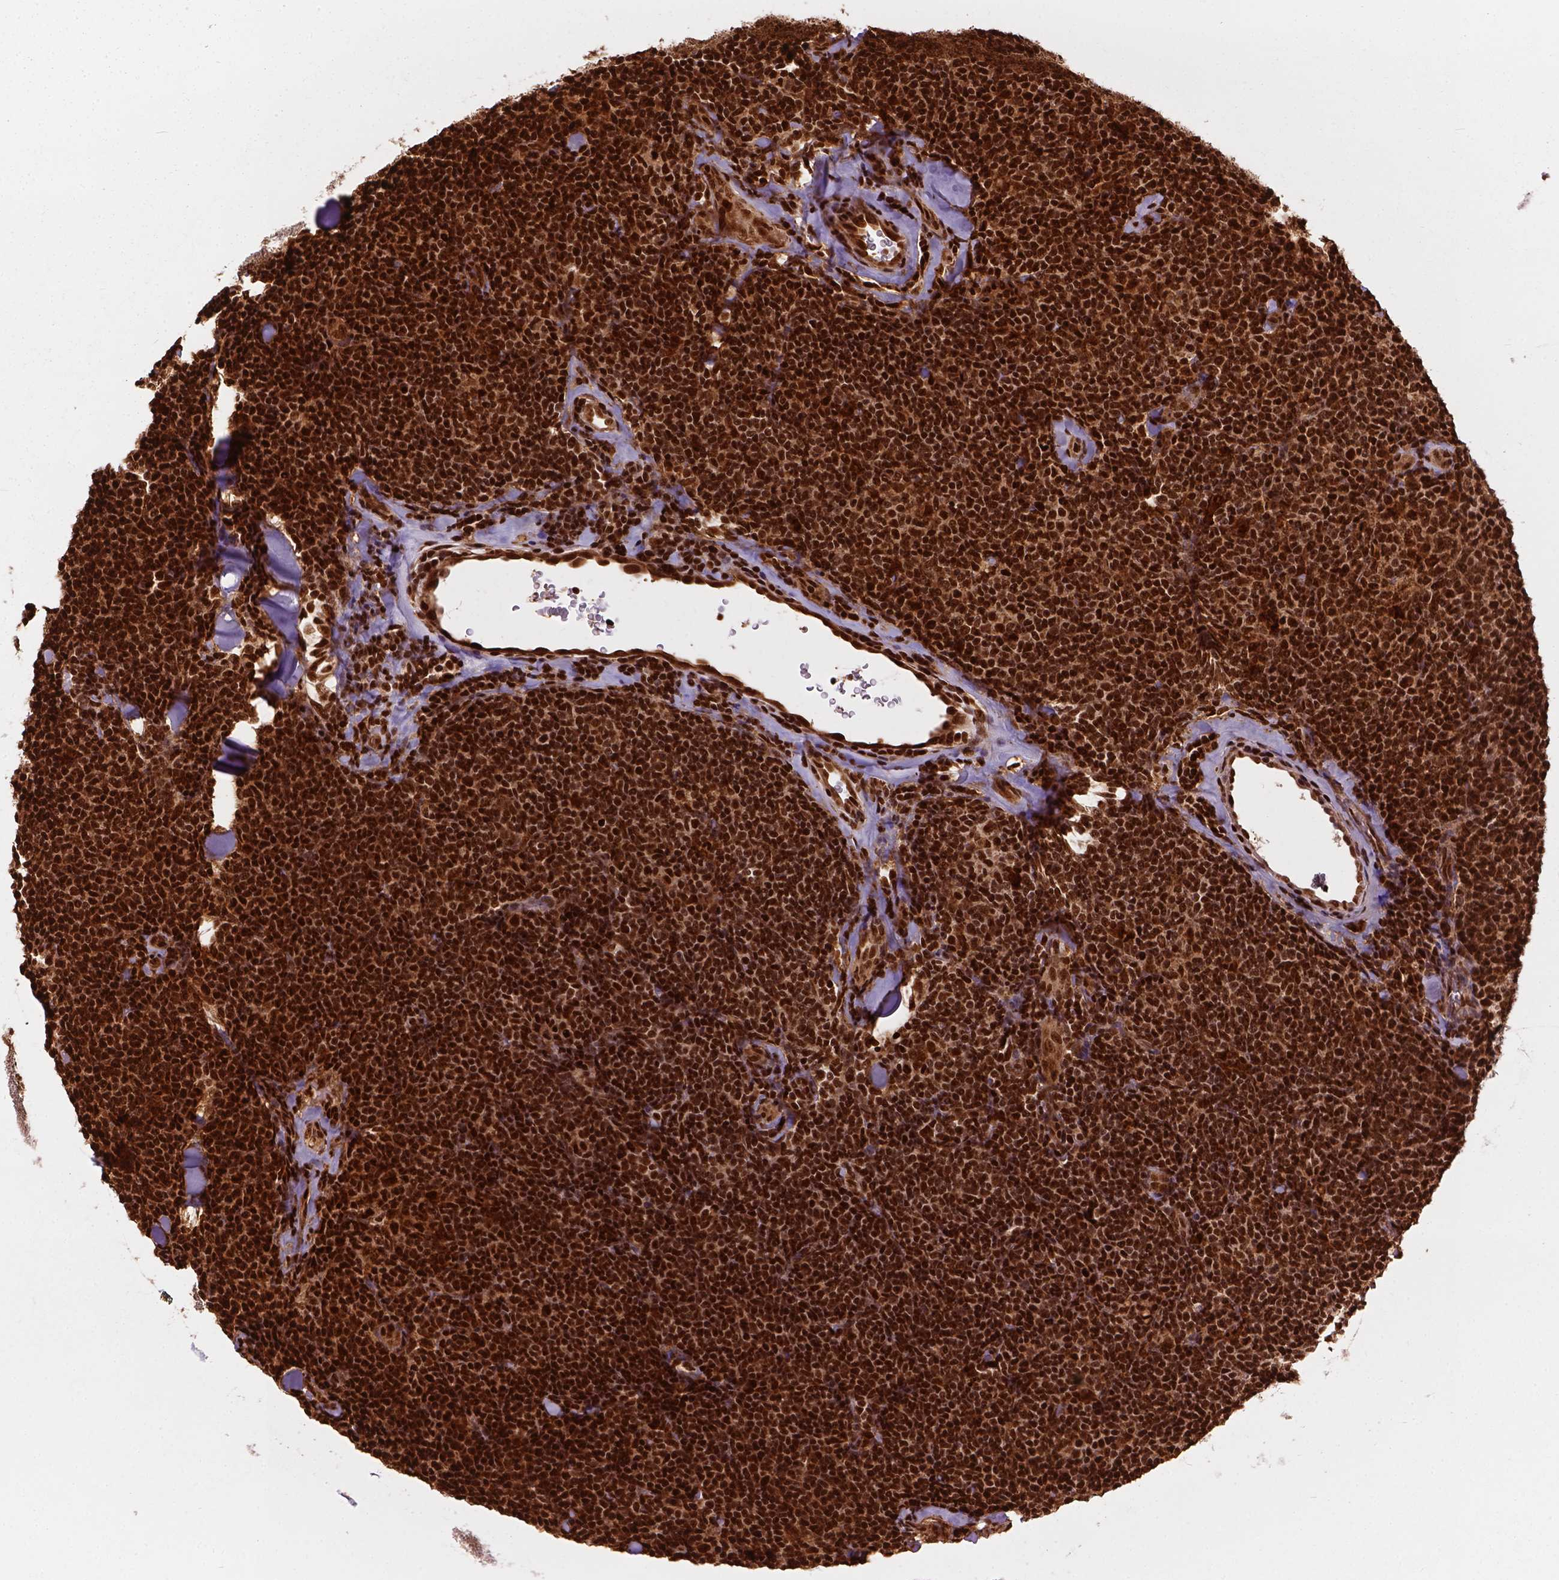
{"staining": {"intensity": "strong", "quantity": ">75%", "location": "nuclear"}, "tissue": "lymphoma", "cell_type": "Tumor cells", "image_type": "cancer", "snomed": [{"axis": "morphology", "description": "Malignant lymphoma, non-Hodgkin's type, Low grade"}, {"axis": "topography", "description": "Lymph node"}], "caption": "Immunohistochemistry image of low-grade malignant lymphoma, non-Hodgkin's type stained for a protein (brown), which exhibits high levels of strong nuclear staining in approximately >75% of tumor cells.", "gene": "ANP32B", "patient": {"sex": "female", "age": 56}}